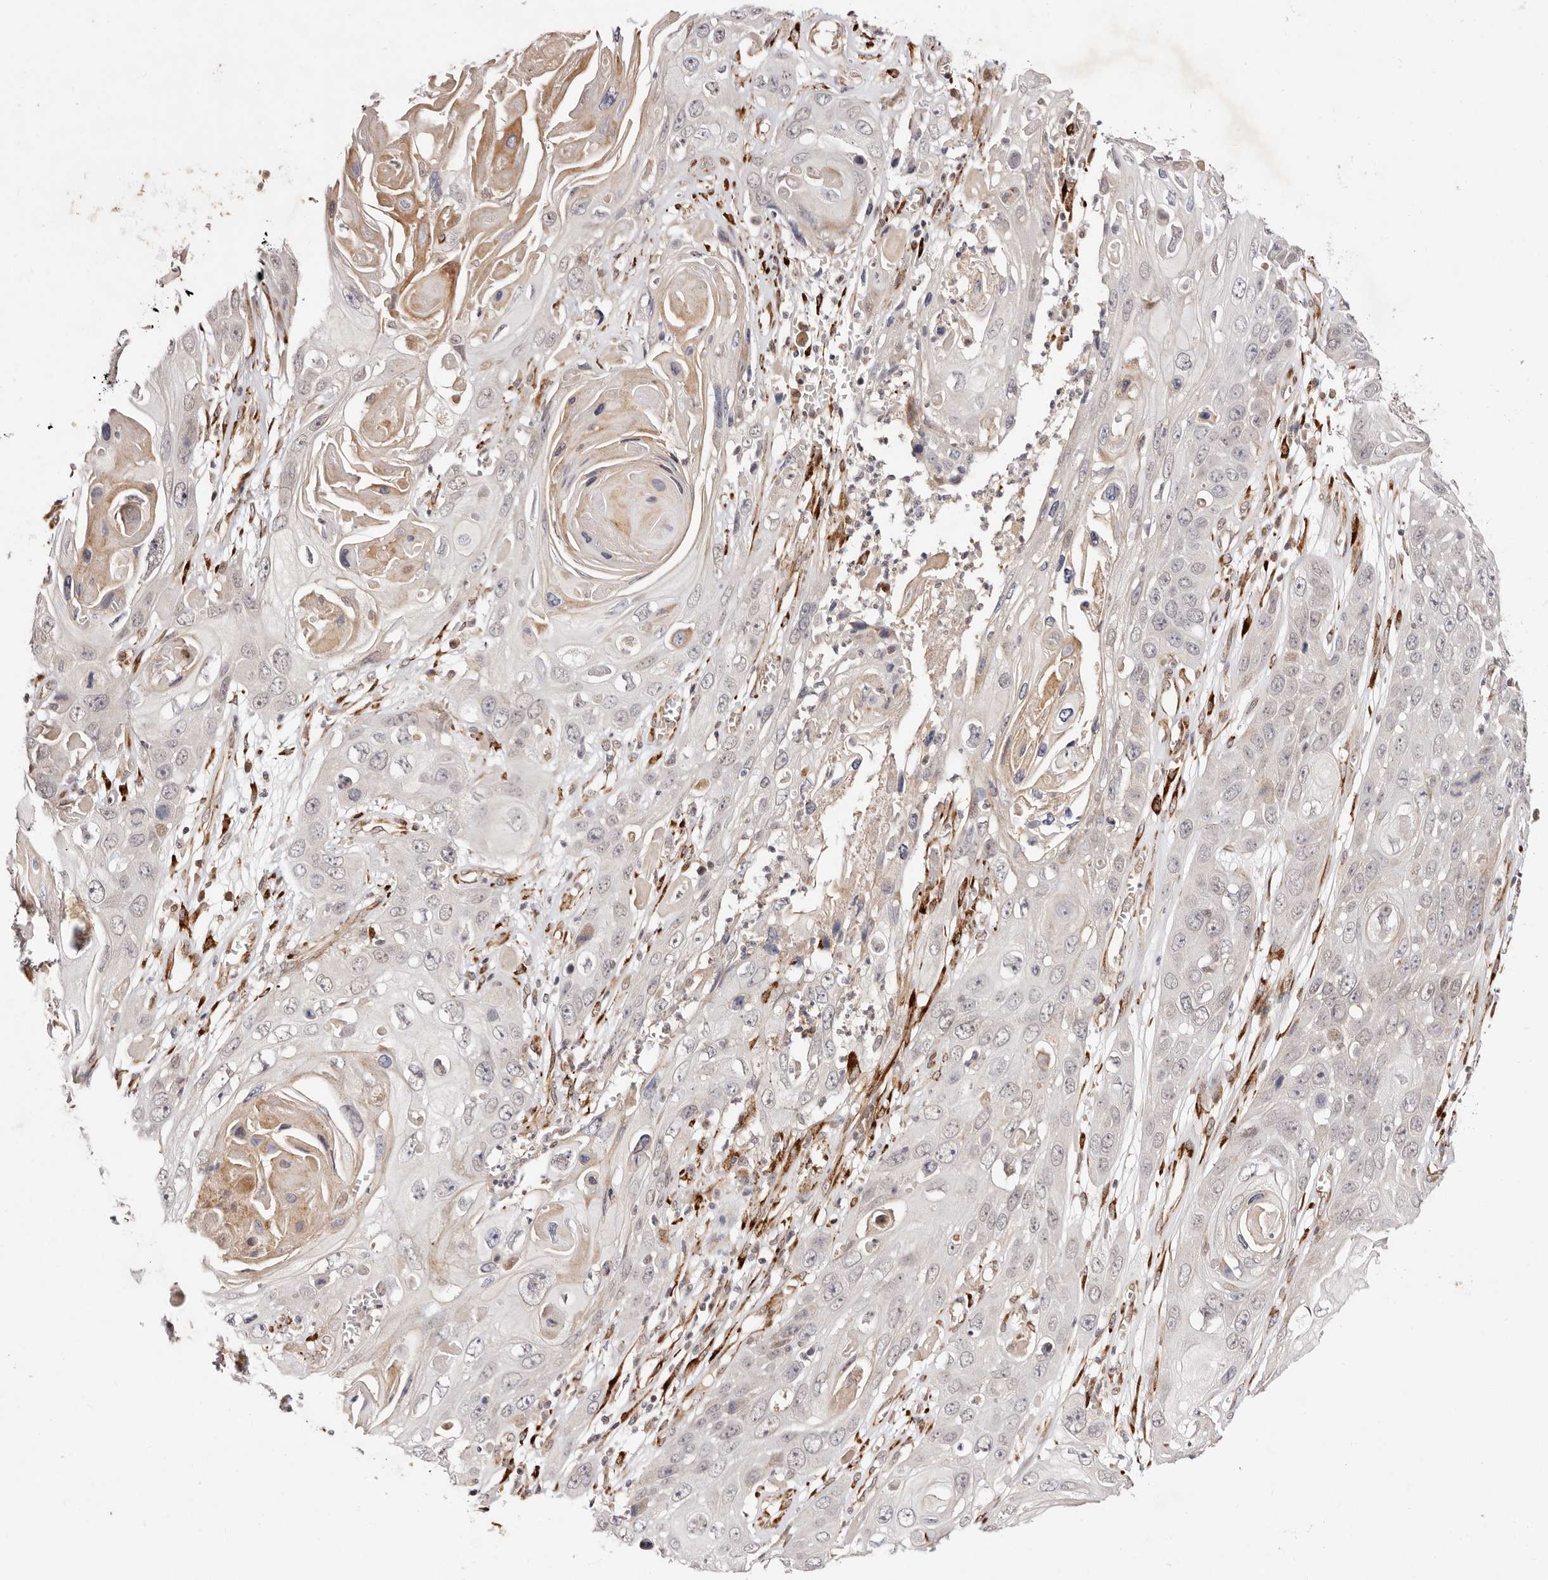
{"staining": {"intensity": "weak", "quantity": "<25%", "location": "cytoplasmic/membranous"}, "tissue": "skin cancer", "cell_type": "Tumor cells", "image_type": "cancer", "snomed": [{"axis": "morphology", "description": "Squamous cell carcinoma, NOS"}, {"axis": "topography", "description": "Skin"}], "caption": "An immunohistochemistry micrograph of skin cancer is shown. There is no staining in tumor cells of skin cancer. (DAB (3,3'-diaminobenzidine) IHC, high magnification).", "gene": "BCL2L15", "patient": {"sex": "male", "age": 55}}